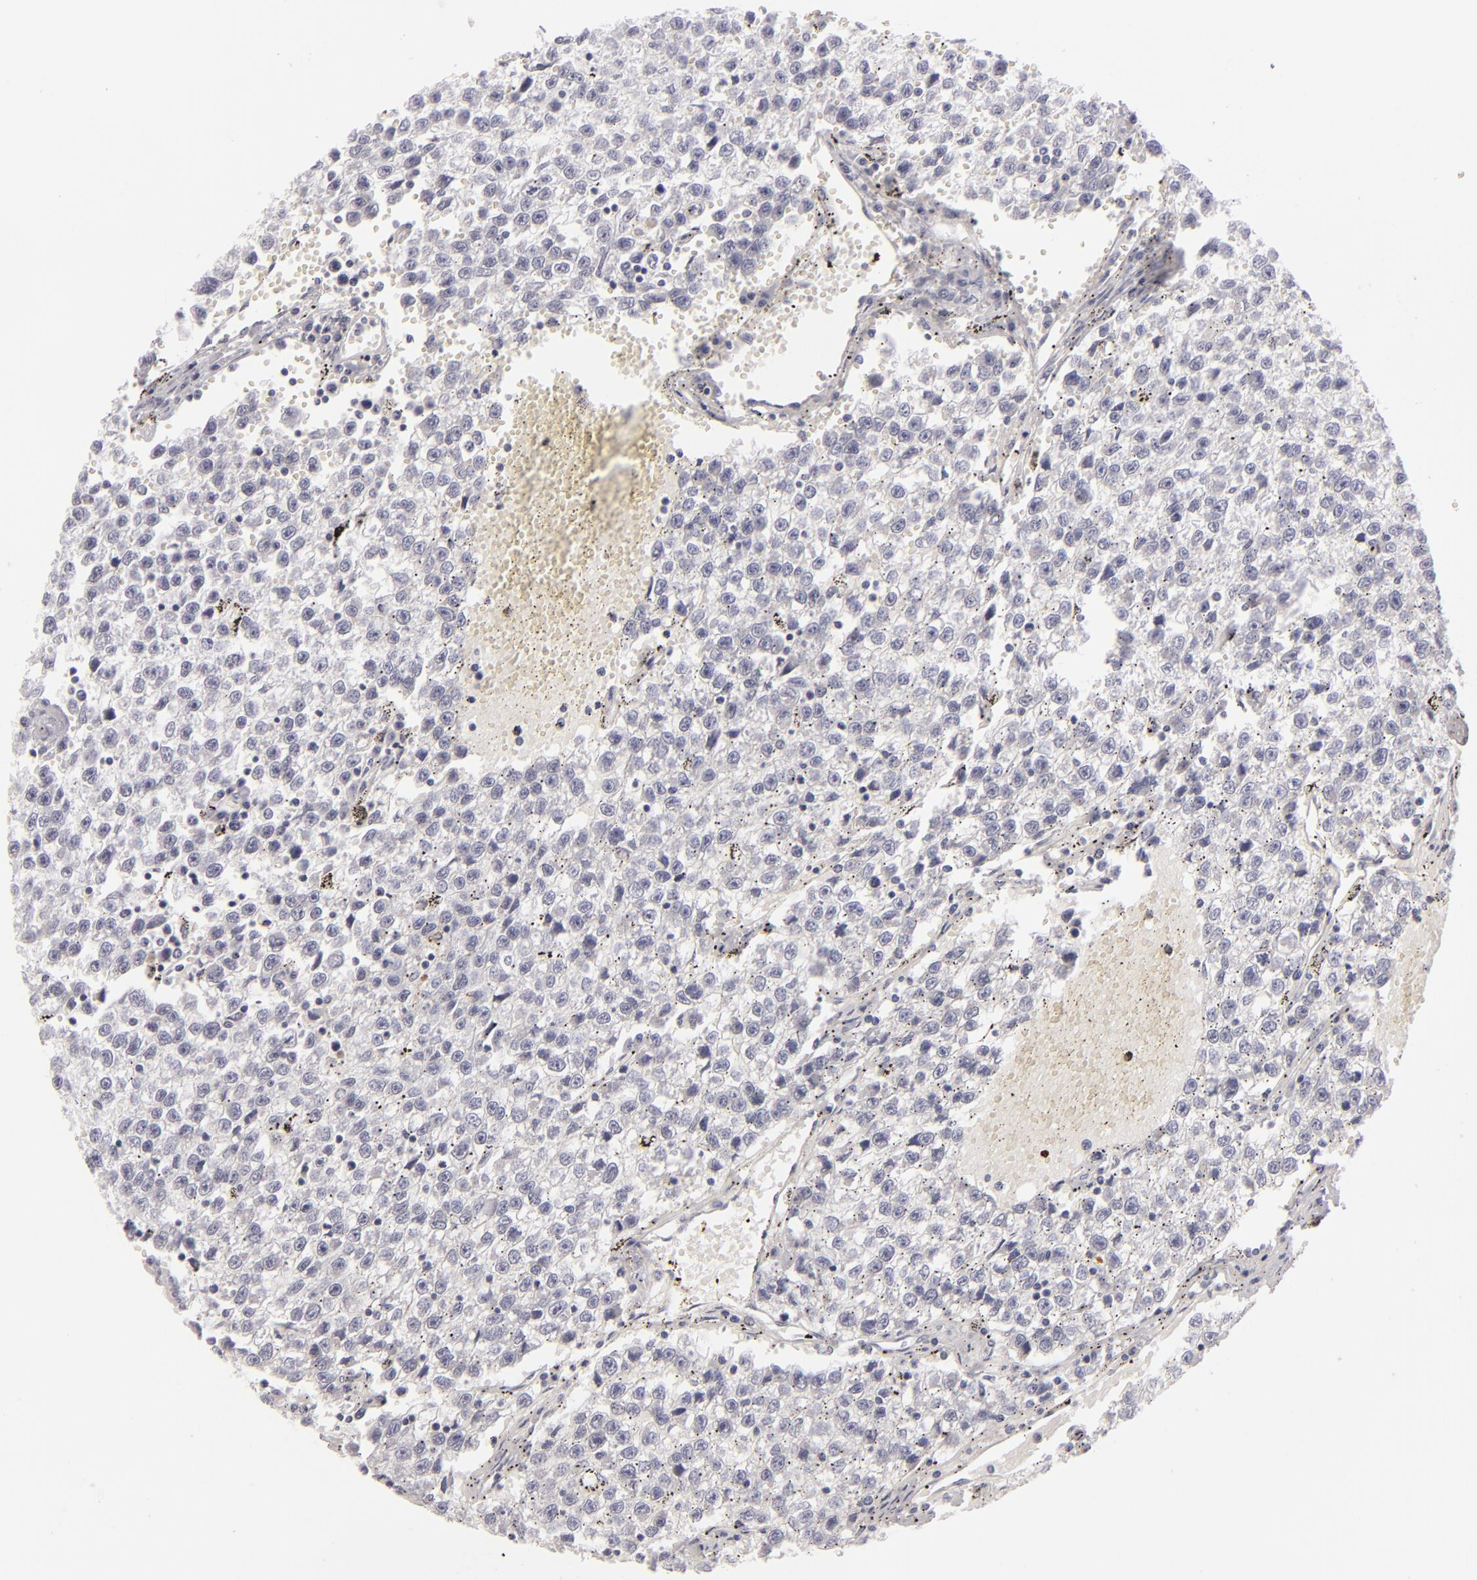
{"staining": {"intensity": "negative", "quantity": "none", "location": "none"}, "tissue": "testis cancer", "cell_type": "Tumor cells", "image_type": "cancer", "snomed": [{"axis": "morphology", "description": "Seminoma, NOS"}, {"axis": "topography", "description": "Testis"}], "caption": "Immunohistochemistry image of neoplastic tissue: human seminoma (testis) stained with DAB displays no significant protein positivity in tumor cells.", "gene": "C9", "patient": {"sex": "male", "age": 35}}